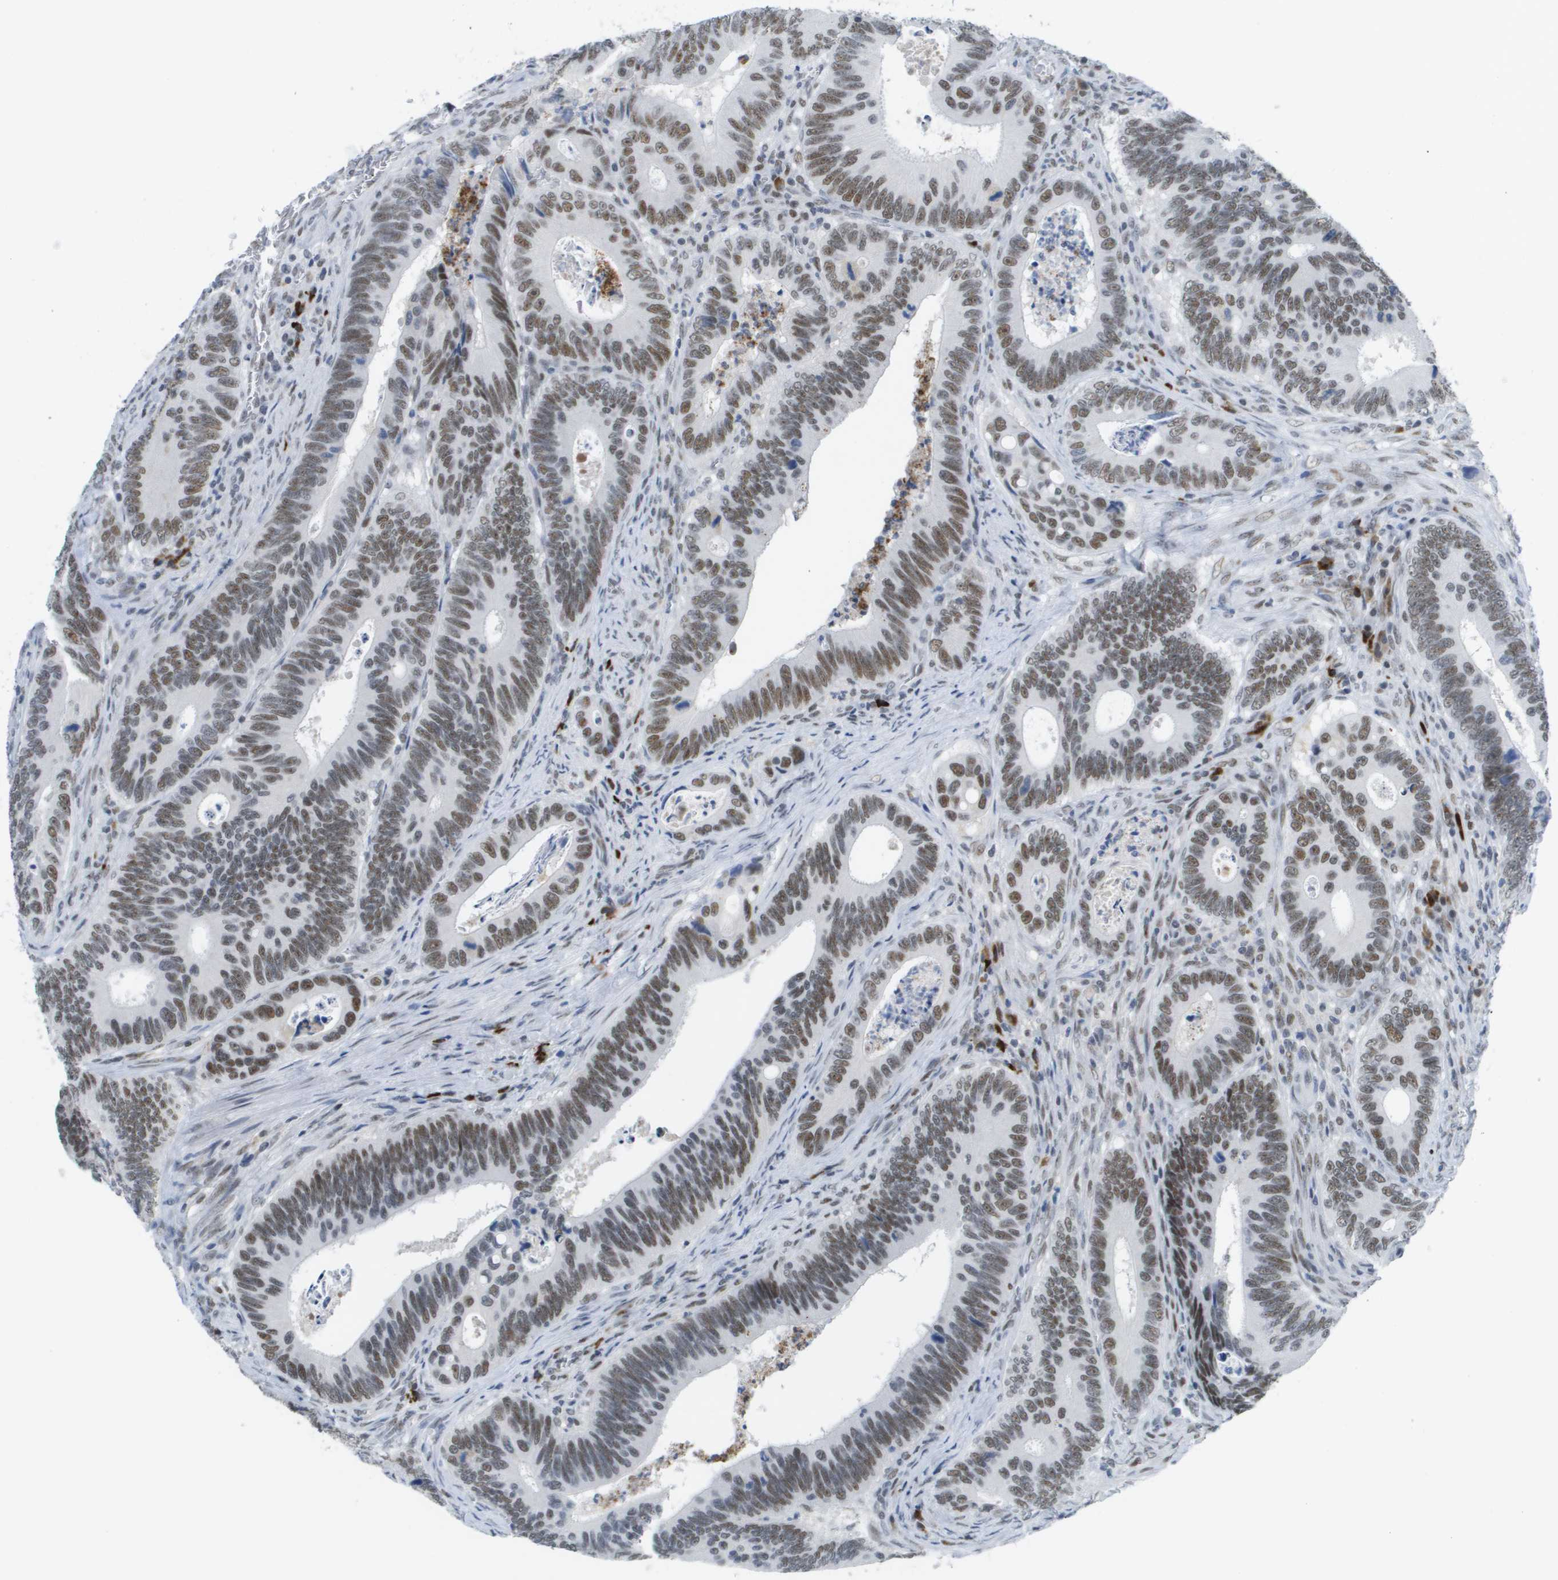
{"staining": {"intensity": "moderate", "quantity": ">75%", "location": "nuclear"}, "tissue": "colorectal cancer", "cell_type": "Tumor cells", "image_type": "cancer", "snomed": [{"axis": "morphology", "description": "Inflammation, NOS"}, {"axis": "morphology", "description": "Adenocarcinoma, NOS"}, {"axis": "topography", "description": "Colon"}], "caption": "About >75% of tumor cells in colorectal cancer display moderate nuclear protein staining as visualized by brown immunohistochemical staining.", "gene": "TP53RK", "patient": {"sex": "male", "age": 72}}